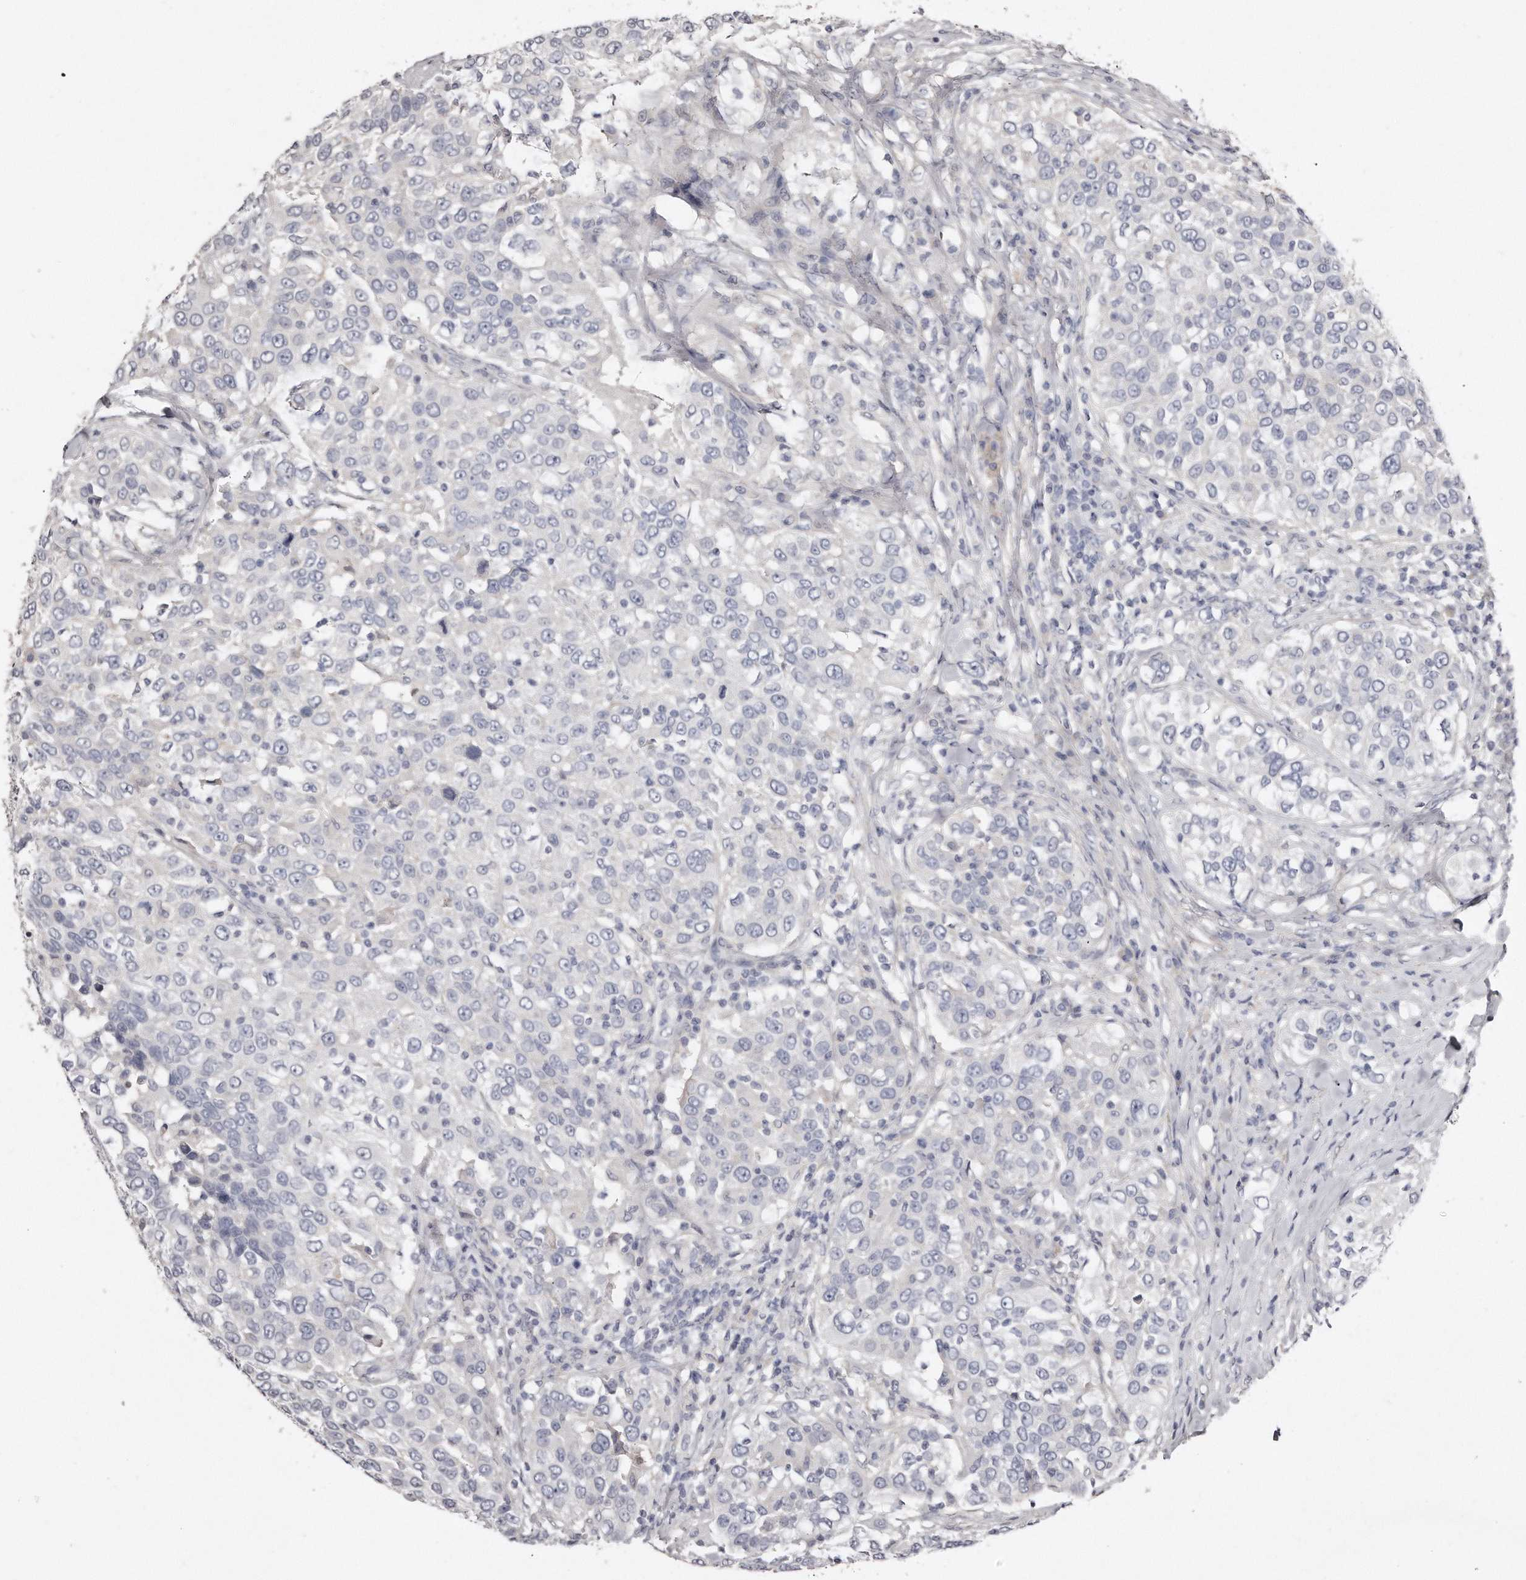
{"staining": {"intensity": "negative", "quantity": "none", "location": "none"}, "tissue": "urothelial cancer", "cell_type": "Tumor cells", "image_type": "cancer", "snomed": [{"axis": "morphology", "description": "Urothelial carcinoma, High grade"}, {"axis": "topography", "description": "Urinary bladder"}], "caption": "The immunohistochemistry micrograph has no significant positivity in tumor cells of urothelial cancer tissue.", "gene": "LMOD1", "patient": {"sex": "female", "age": 80}}